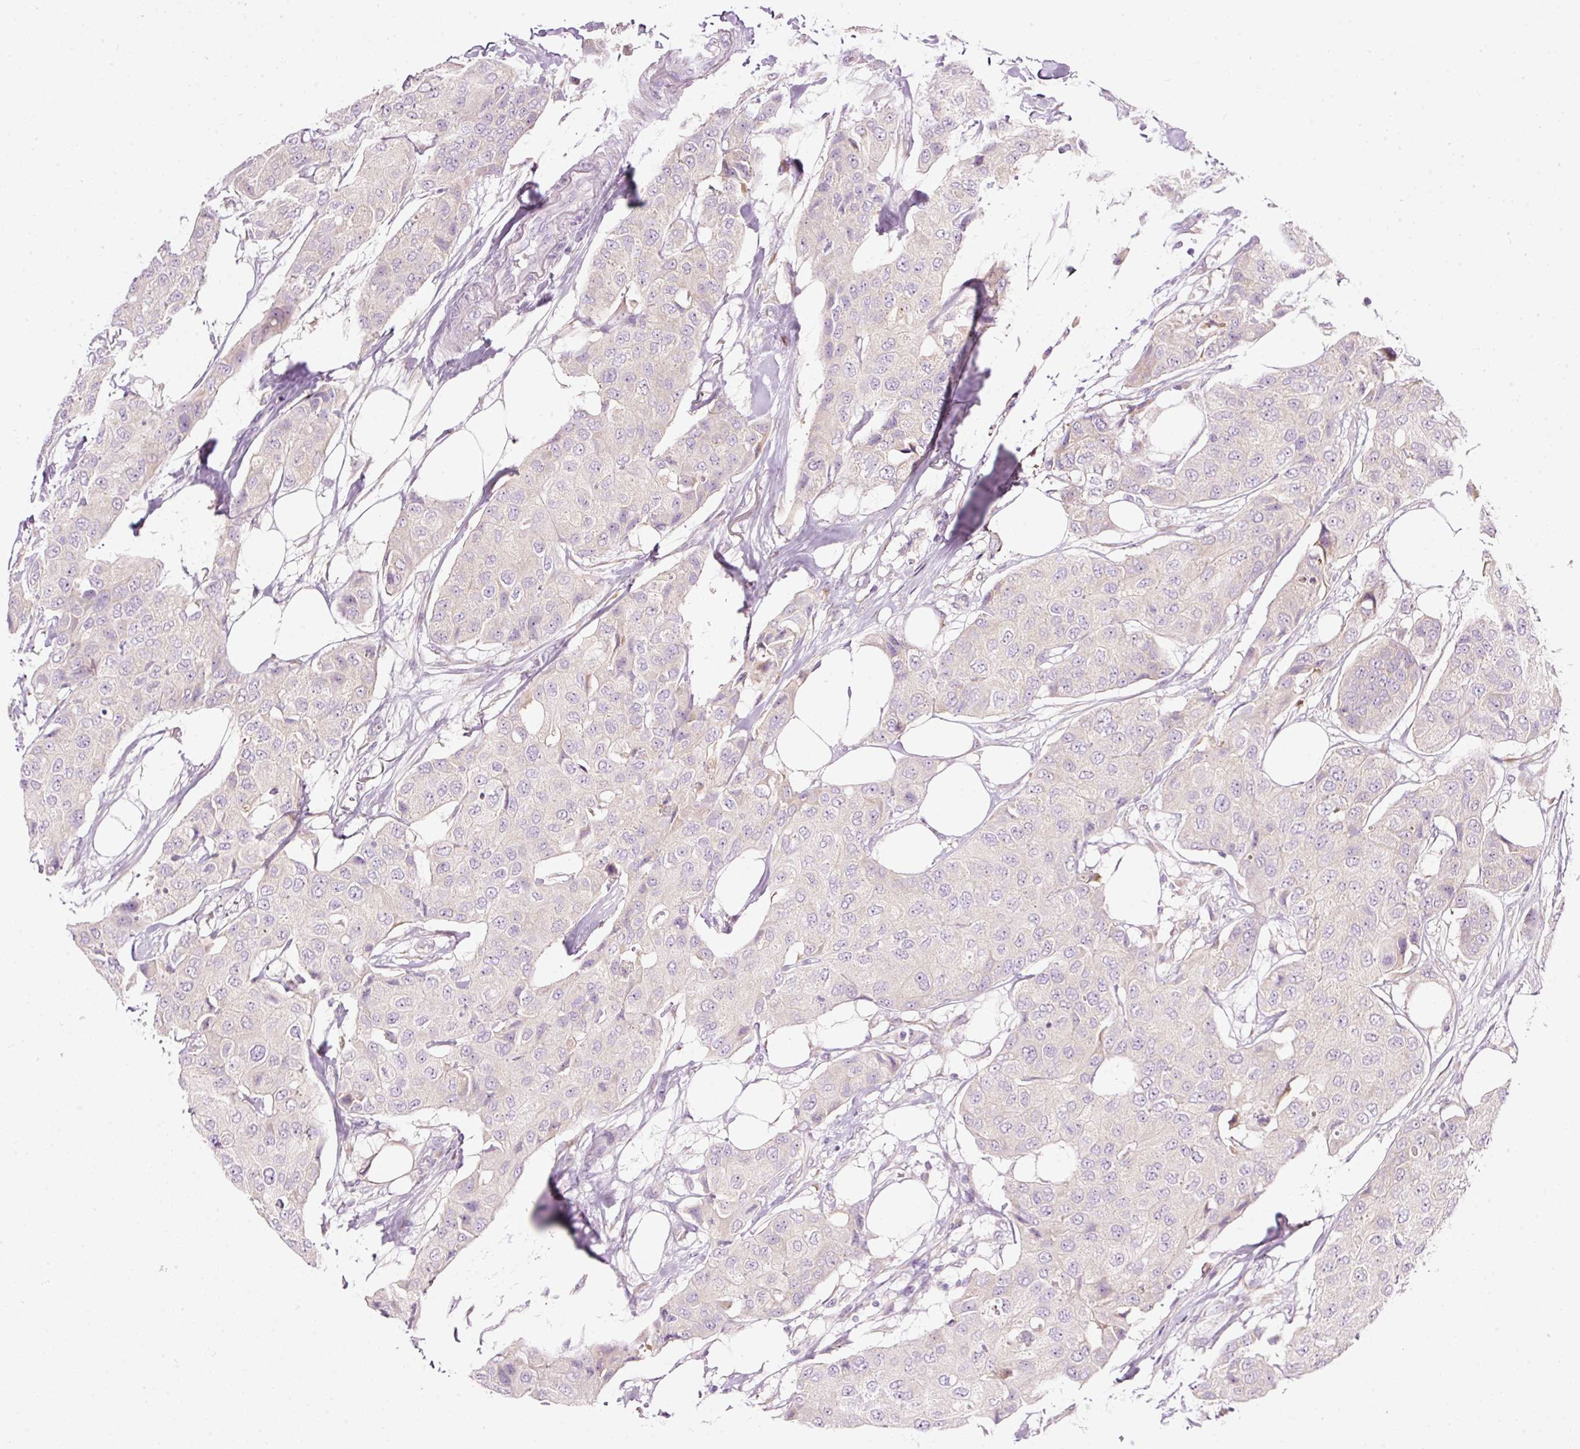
{"staining": {"intensity": "negative", "quantity": "none", "location": "none"}, "tissue": "breast cancer", "cell_type": "Tumor cells", "image_type": "cancer", "snomed": [{"axis": "morphology", "description": "Duct carcinoma"}, {"axis": "topography", "description": "Breast"}], "caption": "Protein analysis of breast invasive ductal carcinoma displays no significant expression in tumor cells.", "gene": "RSPO2", "patient": {"sex": "female", "age": 80}}